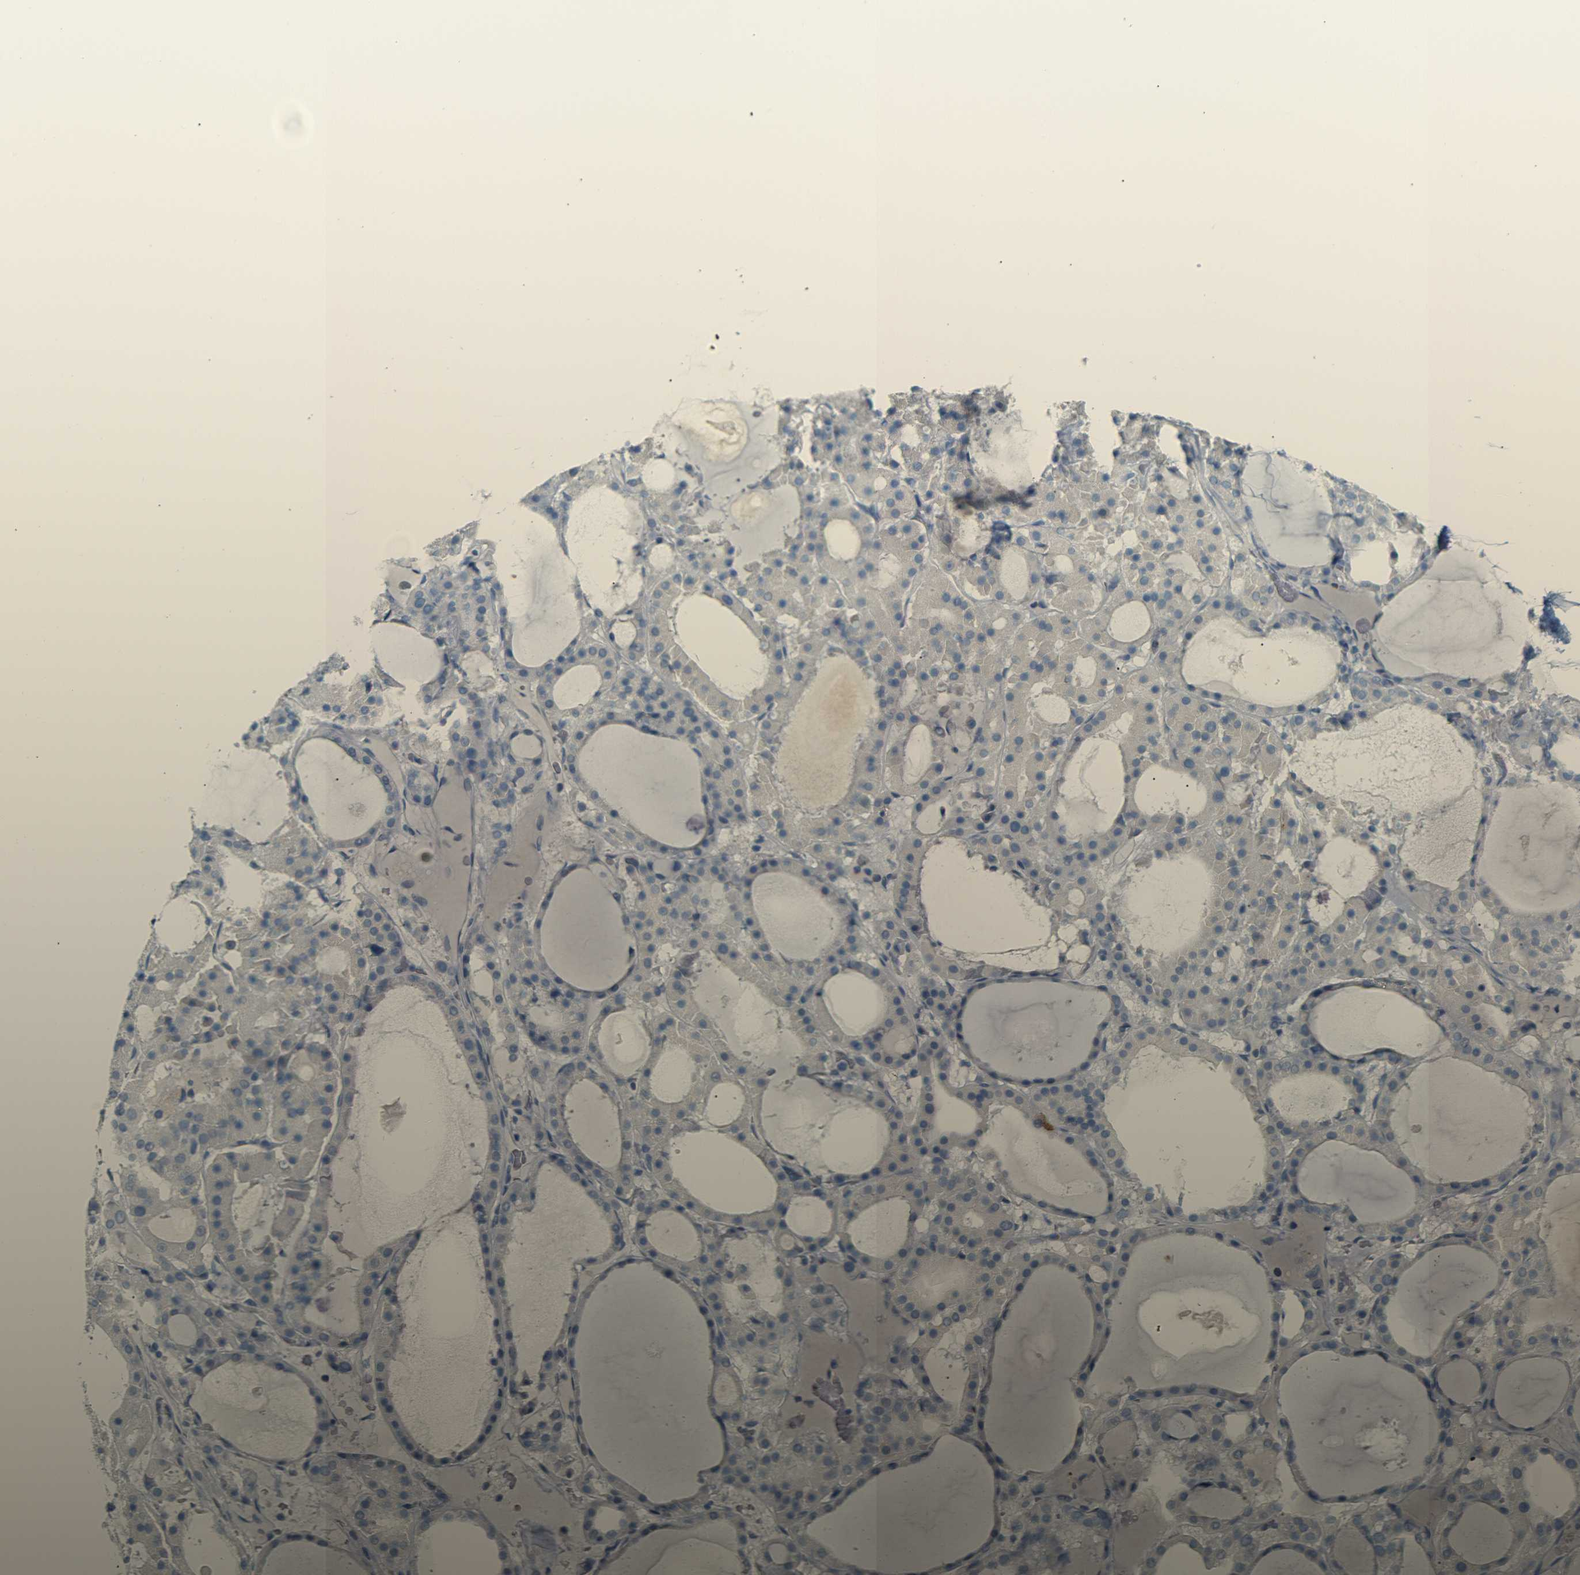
{"staining": {"intensity": "negative", "quantity": "none", "location": "none"}, "tissue": "thyroid gland", "cell_type": "Glandular cells", "image_type": "normal", "snomed": [{"axis": "morphology", "description": "Normal tissue, NOS"}, {"axis": "morphology", "description": "Carcinoma, NOS"}, {"axis": "topography", "description": "Thyroid gland"}], "caption": "This is an immunohistochemistry micrograph of normal thyroid gland. There is no staining in glandular cells.", "gene": "DYNAP", "patient": {"sex": "female", "age": 86}}